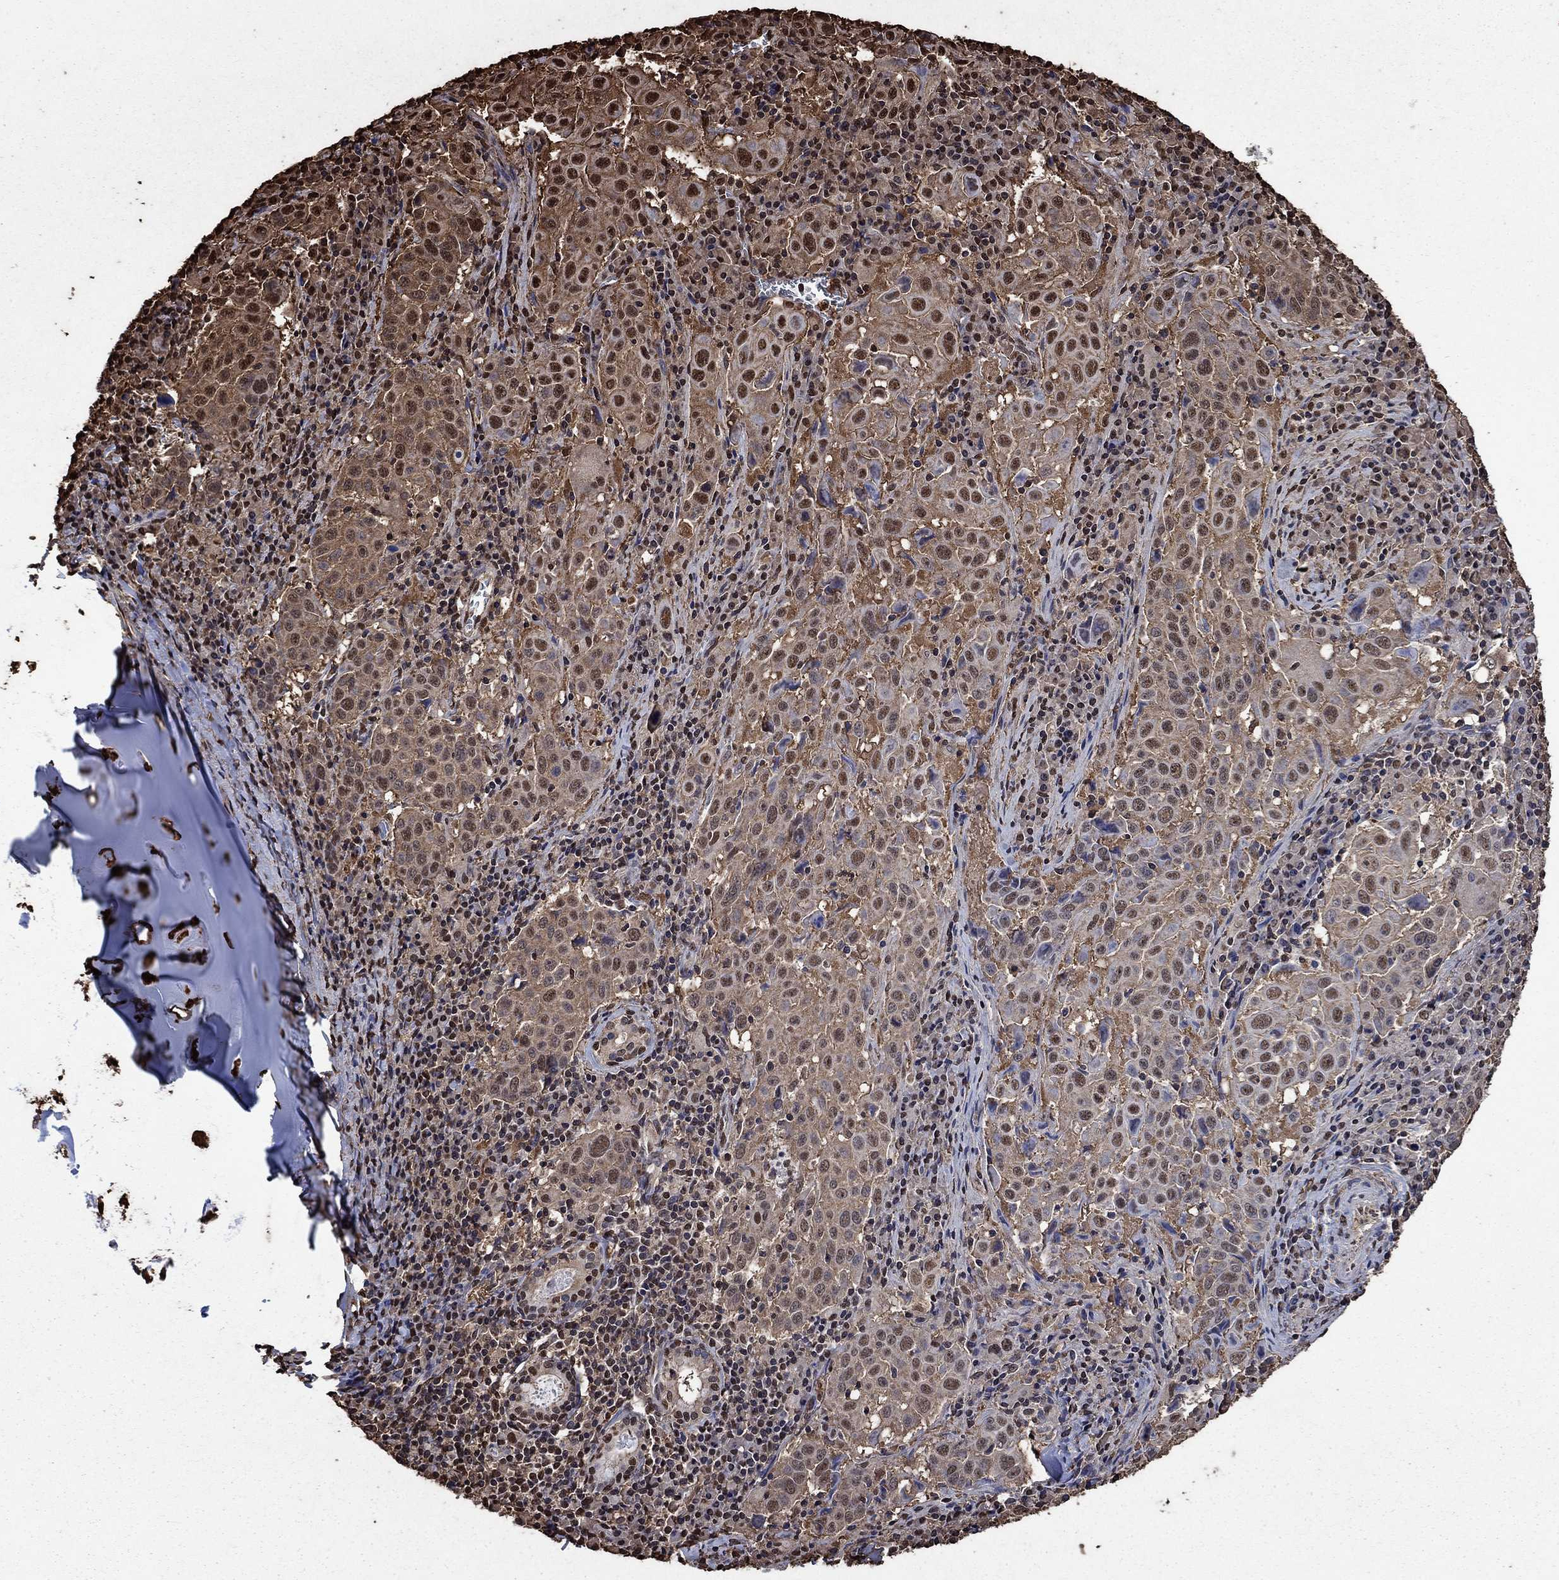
{"staining": {"intensity": "moderate", "quantity": "25%-75%", "location": "cytoplasmic/membranous,nuclear"}, "tissue": "lung cancer", "cell_type": "Tumor cells", "image_type": "cancer", "snomed": [{"axis": "morphology", "description": "Squamous cell carcinoma, NOS"}, {"axis": "topography", "description": "Lung"}], "caption": "Moderate cytoplasmic/membranous and nuclear expression is seen in about 25%-75% of tumor cells in lung cancer.", "gene": "GAPDH", "patient": {"sex": "male", "age": 57}}